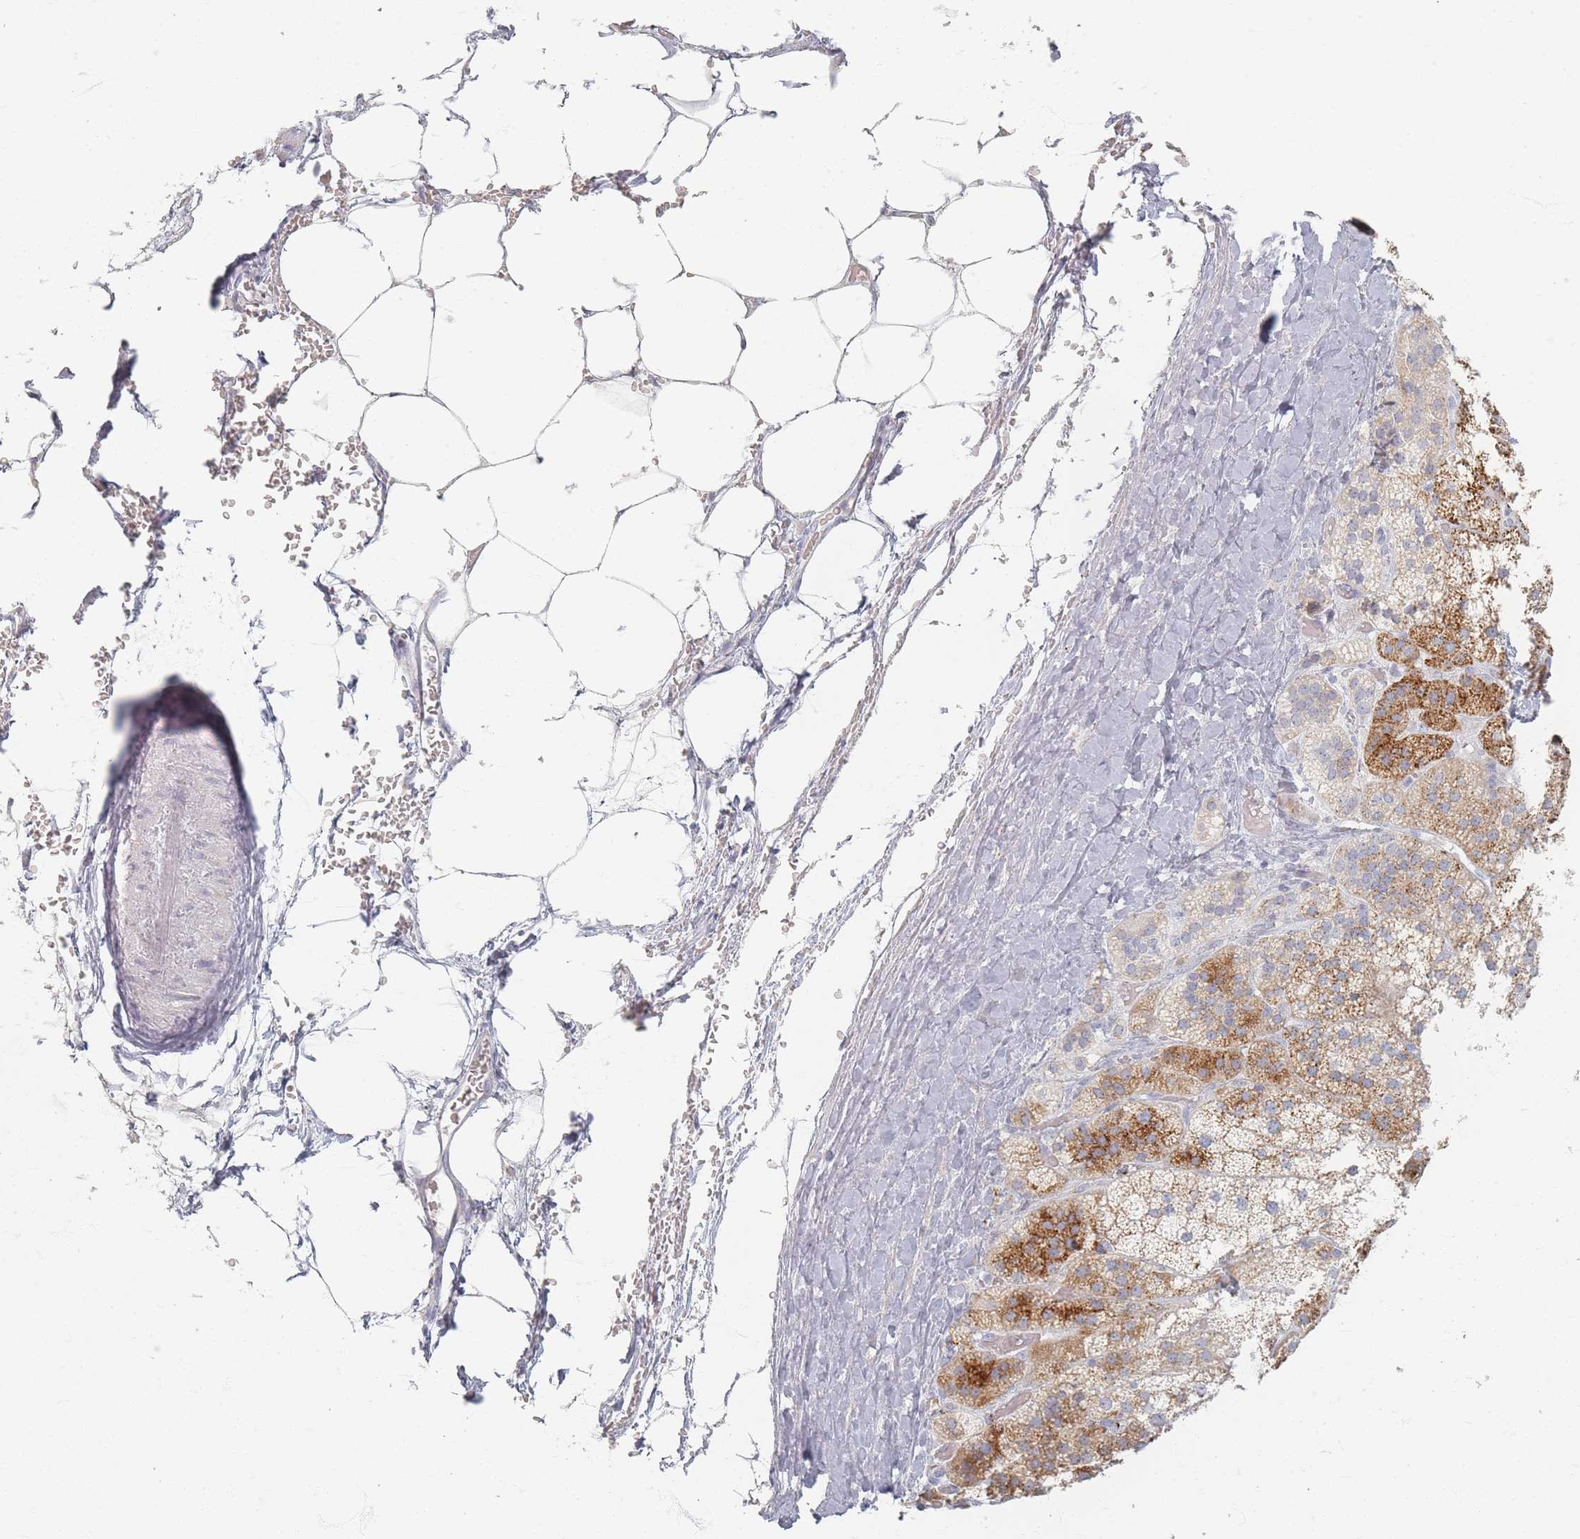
{"staining": {"intensity": "strong", "quantity": "25%-75%", "location": "cytoplasmic/membranous"}, "tissue": "adrenal gland", "cell_type": "Glandular cells", "image_type": "normal", "snomed": [{"axis": "morphology", "description": "Normal tissue, NOS"}, {"axis": "topography", "description": "Adrenal gland"}], "caption": "There is high levels of strong cytoplasmic/membranous expression in glandular cells of benign adrenal gland, as demonstrated by immunohistochemical staining (brown color).", "gene": "ENSG00000251357", "patient": {"sex": "female", "age": 70}}